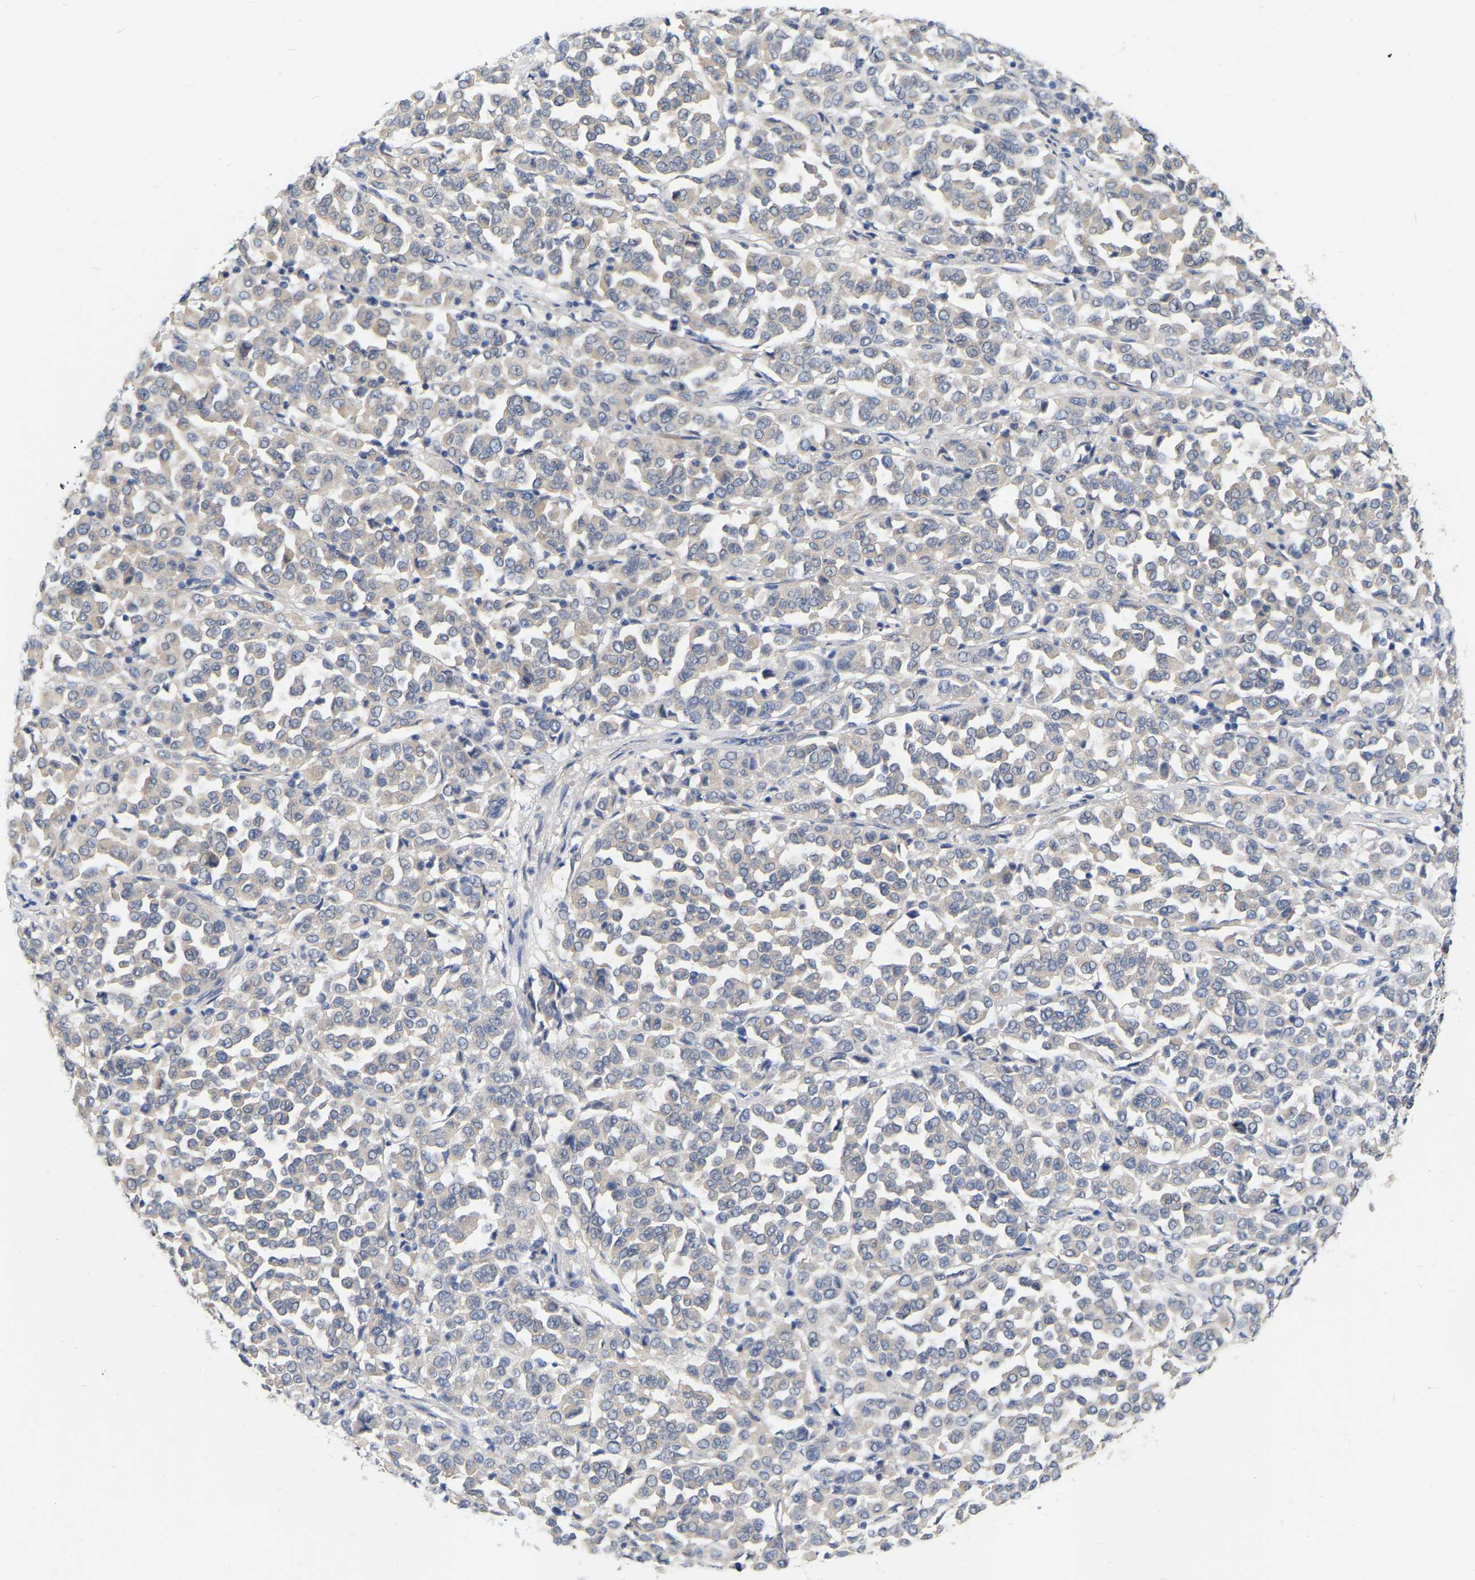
{"staining": {"intensity": "negative", "quantity": "none", "location": "none"}, "tissue": "melanoma", "cell_type": "Tumor cells", "image_type": "cancer", "snomed": [{"axis": "morphology", "description": "Malignant melanoma, Metastatic site"}, {"axis": "topography", "description": "Pancreas"}], "caption": "IHC image of malignant melanoma (metastatic site) stained for a protein (brown), which demonstrates no expression in tumor cells. (Immunohistochemistry (ihc), brightfield microscopy, high magnification).", "gene": "WIPI2", "patient": {"sex": "female", "age": 30}}